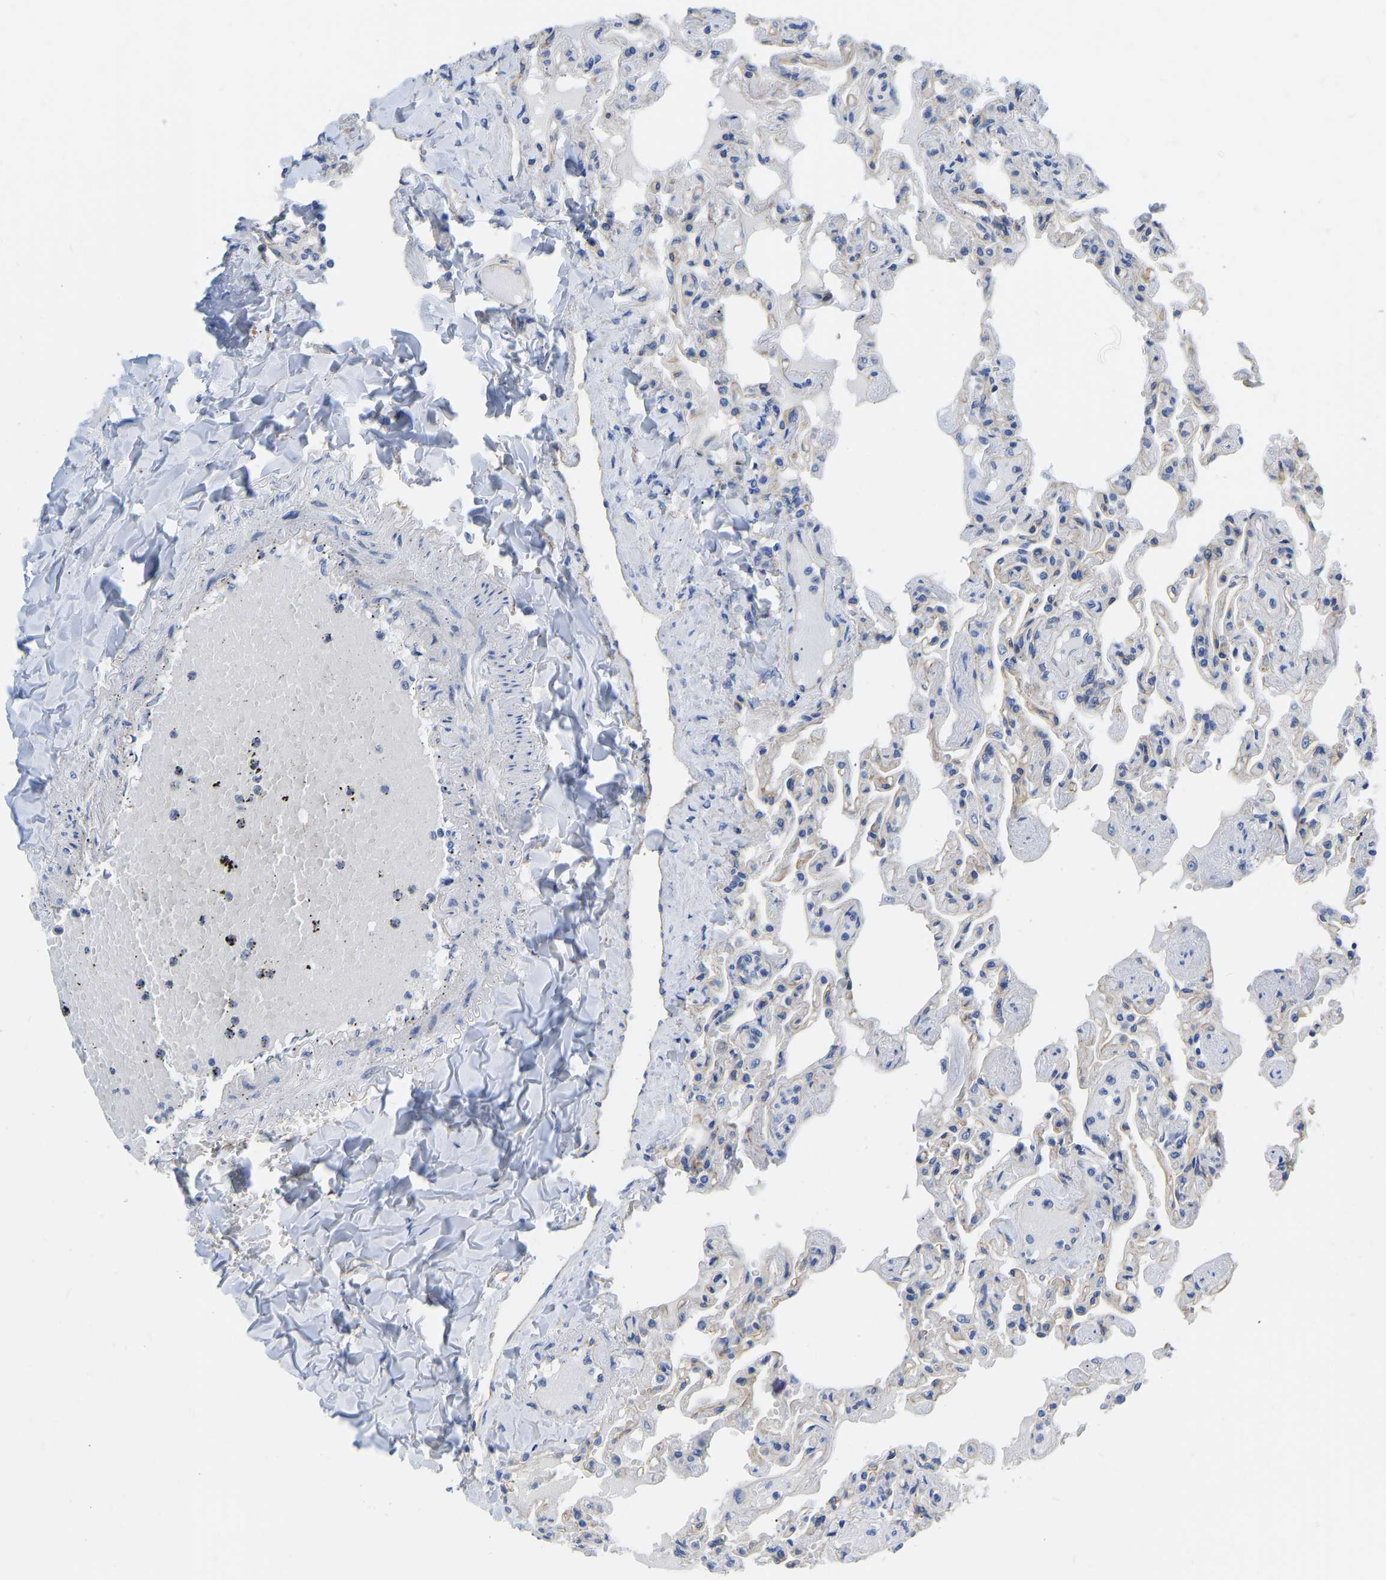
{"staining": {"intensity": "negative", "quantity": "none", "location": "none"}, "tissue": "lung", "cell_type": "Alveolar cells", "image_type": "normal", "snomed": [{"axis": "morphology", "description": "Normal tissue, NOS"}, {"axis": "topography", "description": "Lung"}], "caption": "This is an immunohistochemistry (IHC) micrograph of normal lung. There is no positivity in alveolar cells.", "gene": "CHAD", "patient": {"sex": "male", "age": 21}}